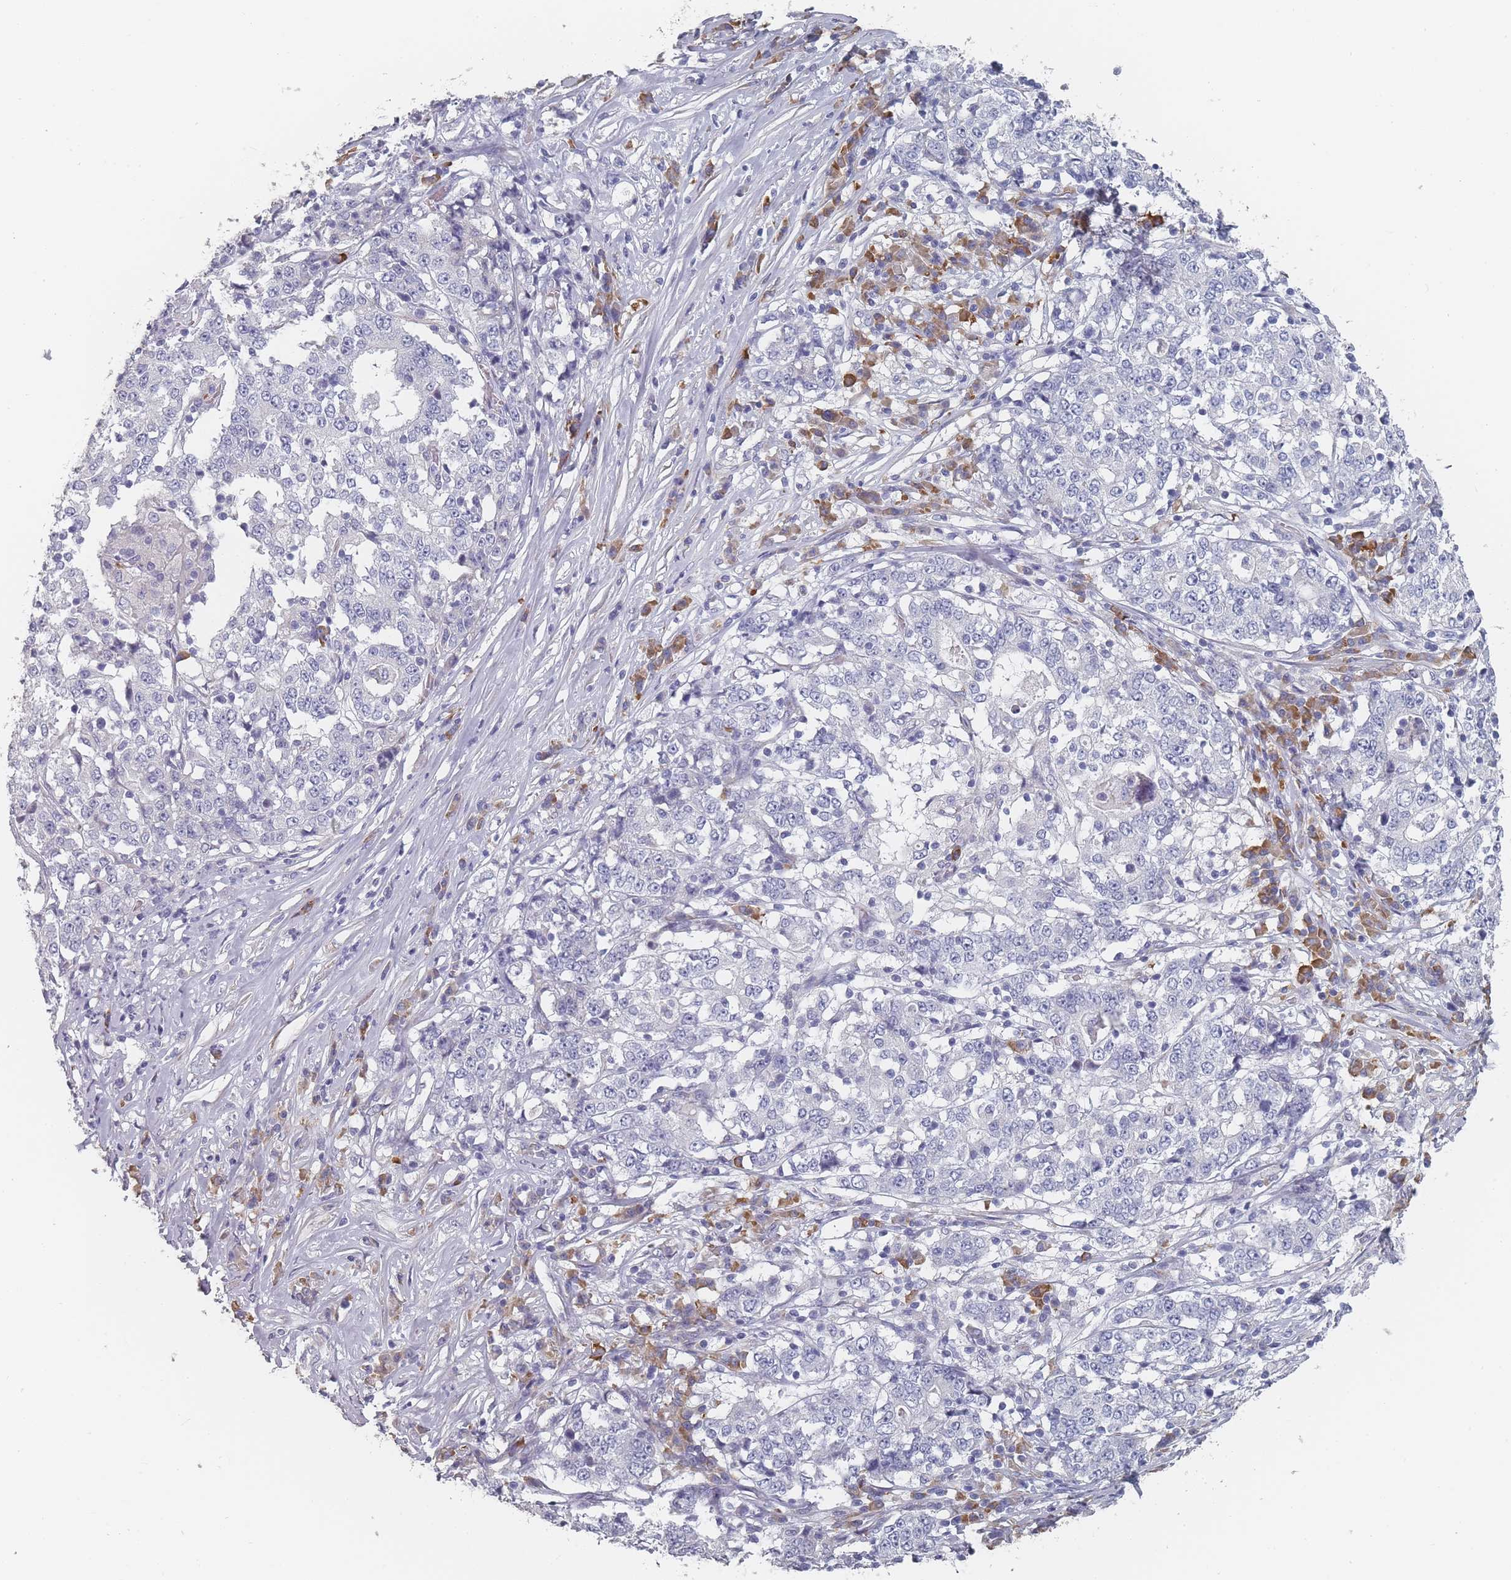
{"staining": {"intensity": "negative", "quantity": "none", "location": "none"}, "tissue": "stomach cancer", "cell_type": "Tumor cells", "image_type": "cancer", "snomed": [{"axis": "morphology", "description": "Adenocarcinoma, NOS"}, {"axis": "topography", "description": "Stomach"}], "caption": "Immunohistochemical staining of human stomach cancer demonstrates no significant staining in tumor cells.", "gene": "SLC35E4", "patient": {"sex": "male", "age": 59}}